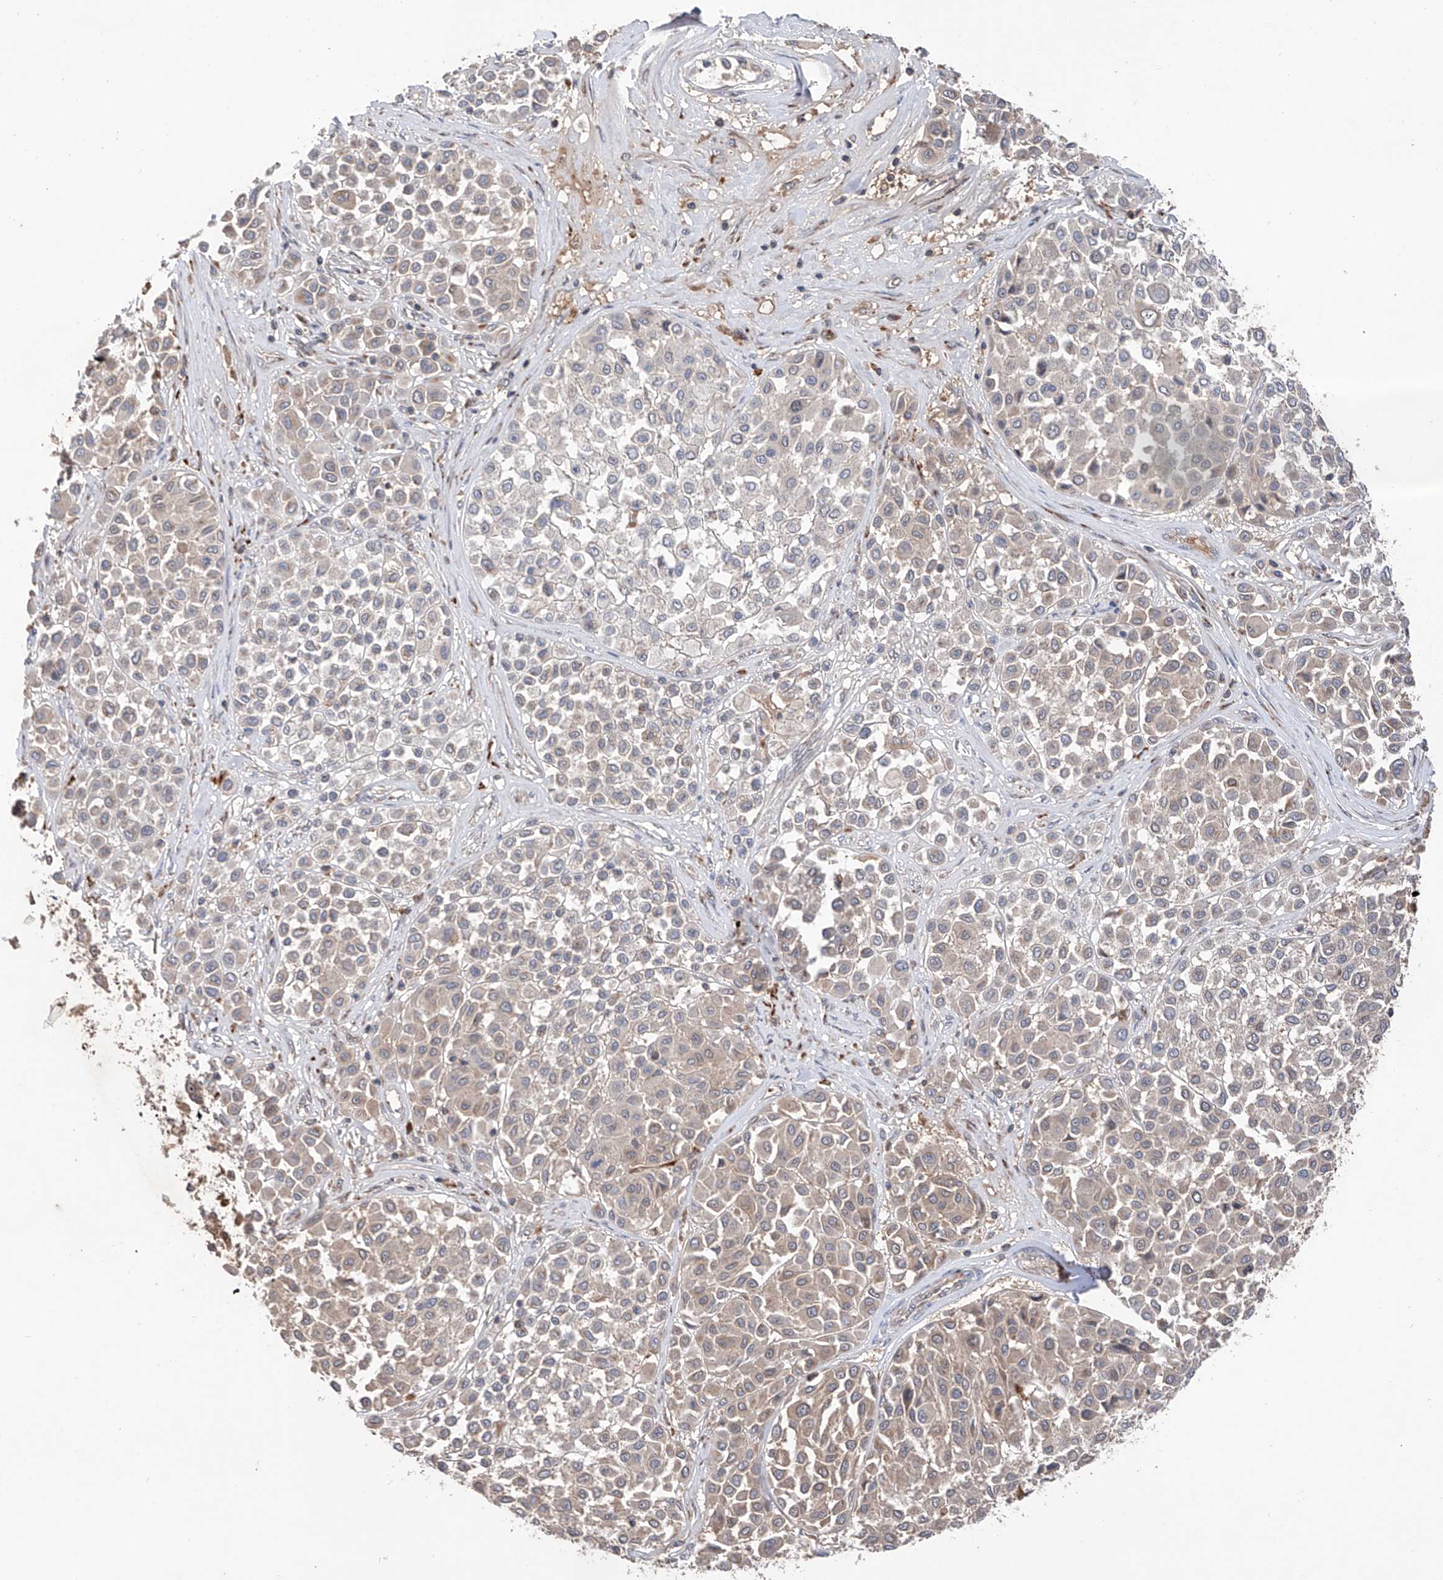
{"staining": {"intensity": "weak", "quantity": "<25%", "location": "cytoplasmic/membranous"}, "tissue": "melanoma", "cell_type": "Tumor cells", "image_type": "cancer", "snomed": [{"axis": "morphology", "description": "Malignant melanoma, Metastatic site"}, {"axis": "topography", "description": "Soft tissue"}], "caption": "High power microscopy photomicrograph of an IHC photomicrograph of malignant melanoma (metastatic site), revealing no significant expression in tumor cells.", "gene": "EDN1", "patient": {"sex": "male", "age": 41}}